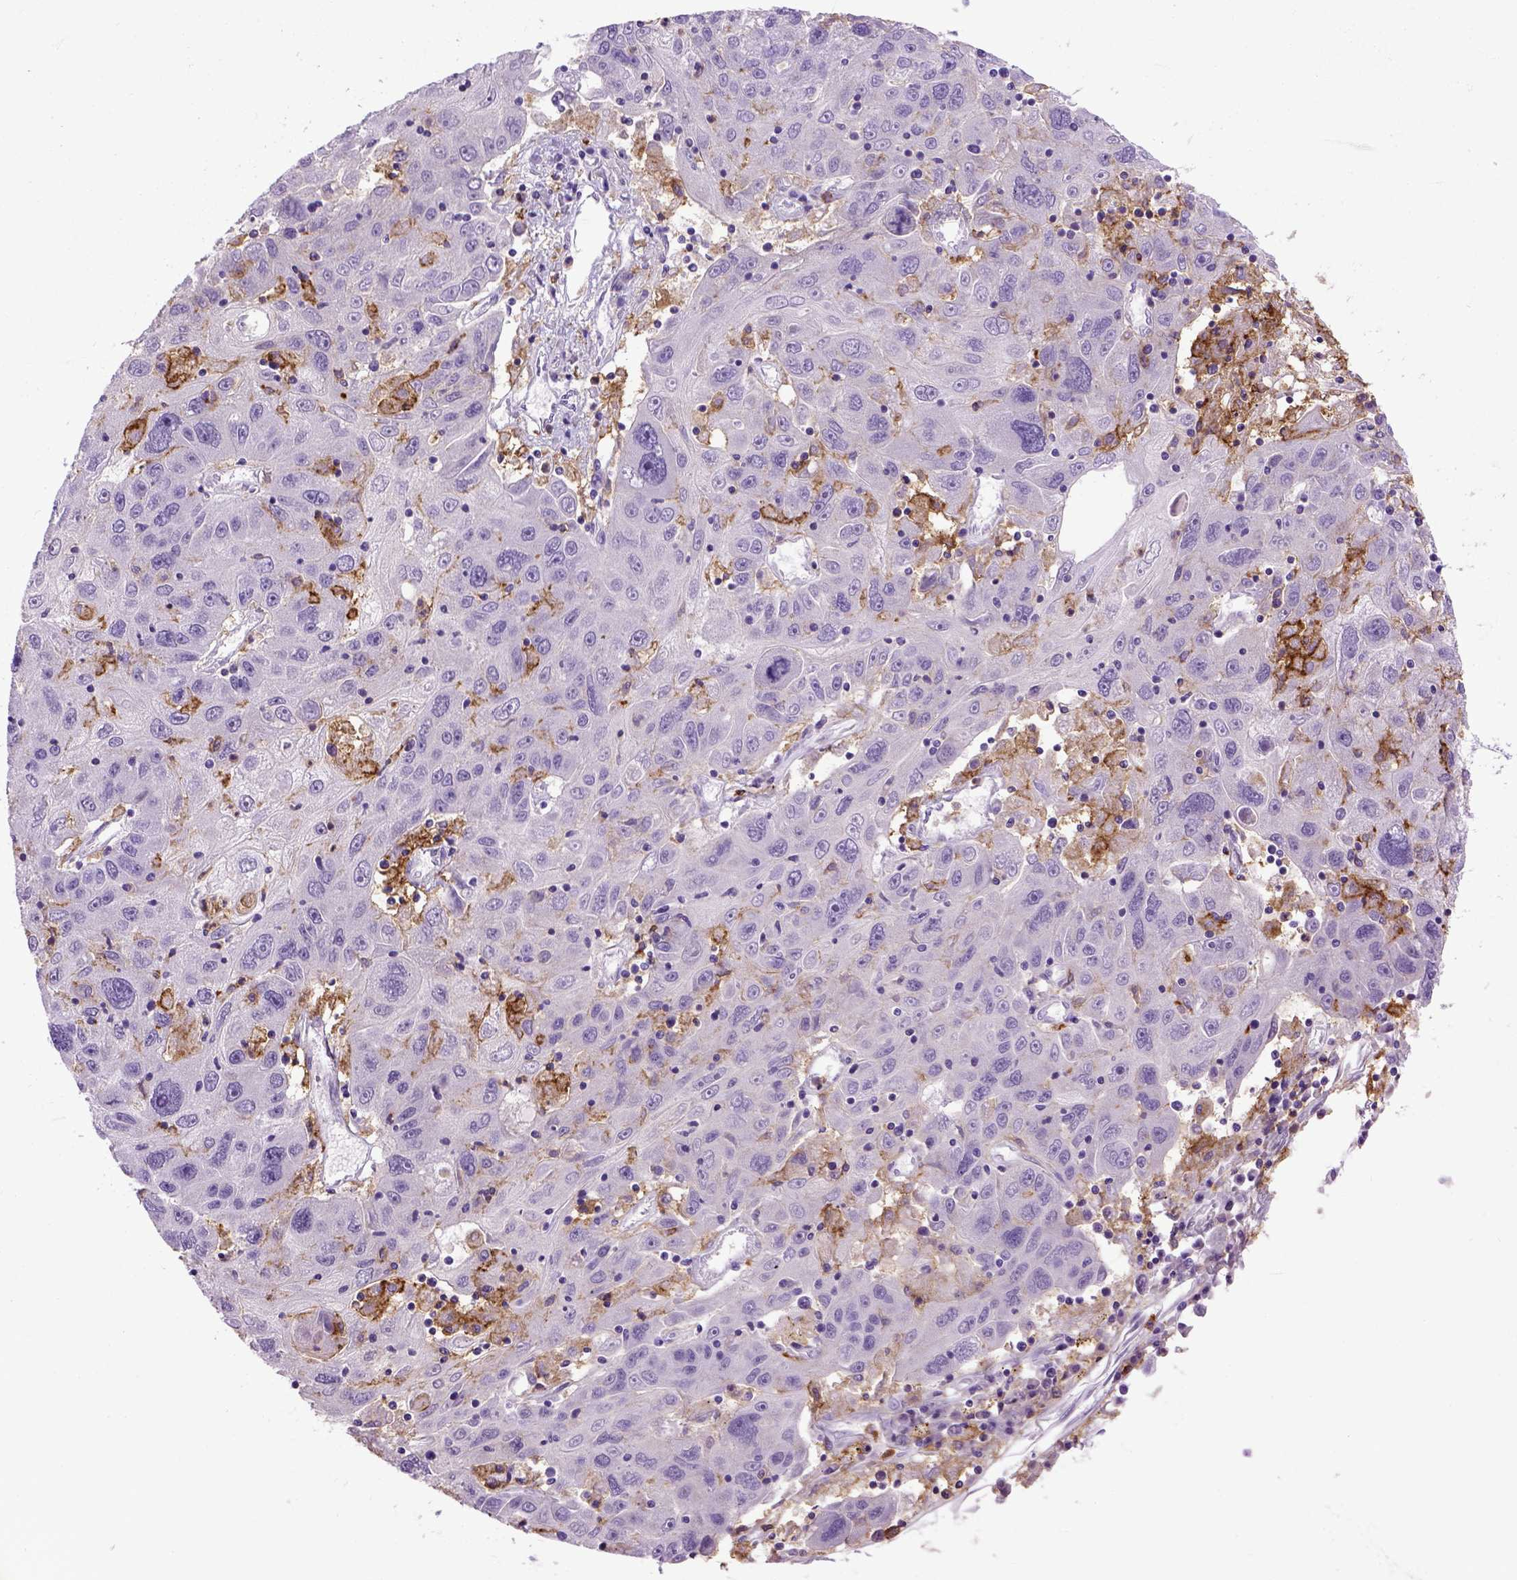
{"staining": {"intensity": "negative", "quantity": "none", "location": "none"}, "tissue": "stomach cancer", "cell_type": "Tumor cells", "image_type": "cancer", "snomed": [{"axis": "morphology", "description": "Adenocarcinoma, NOS"}, {"axis": "topography", "description": "Stomach"}], "caption": "An IHC photomicrograph of stomach cancer is shown. There is no staining in tumor cells of stomach cancer.", "gene": "ITGAX", "patient": {"sex": "male", "age": 56}}